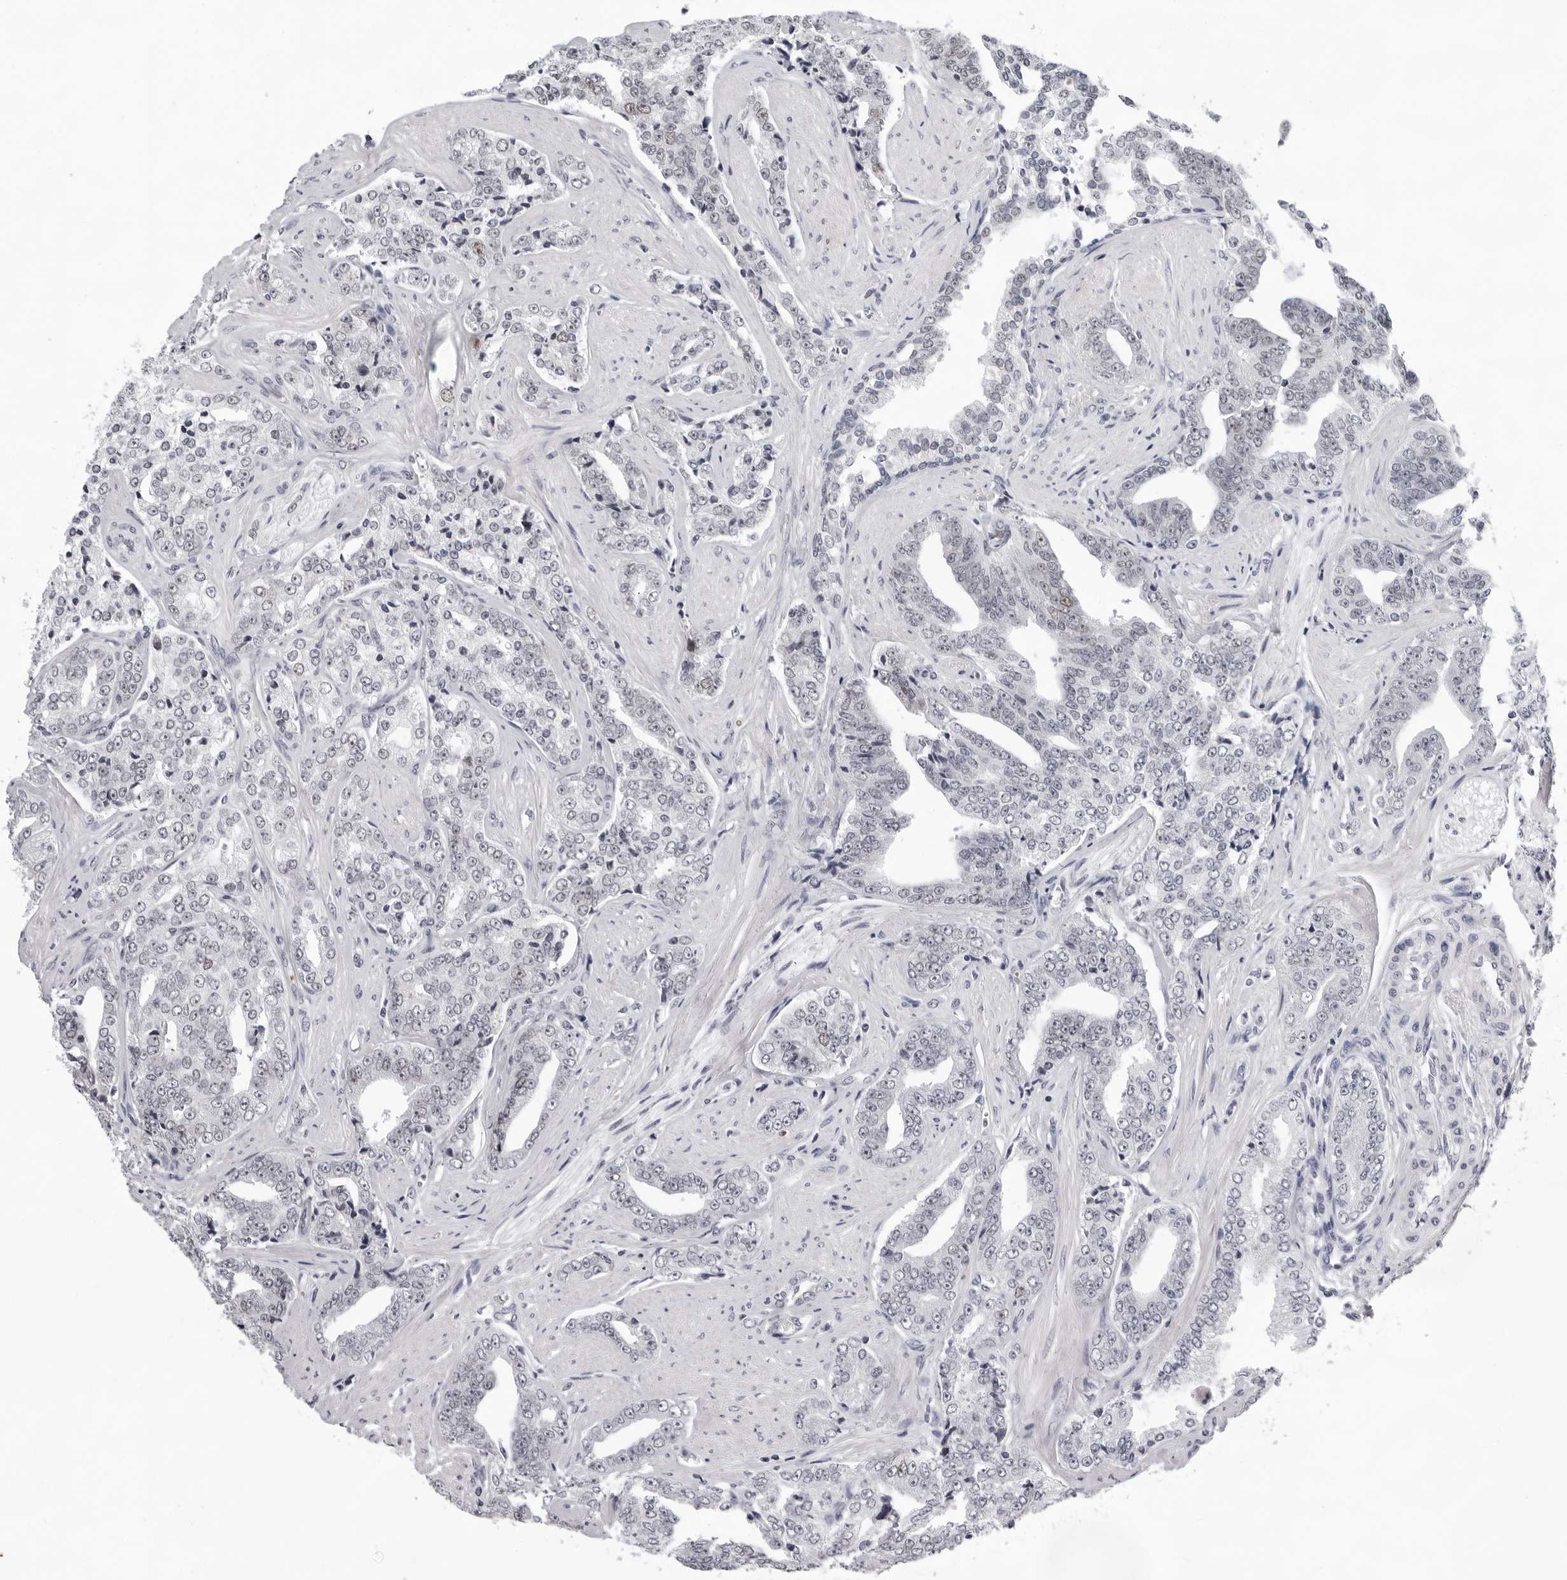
{"staining": {"intensity": "negative", "quantity": "none", "location": "none"}, "tissue": "prostate cancer", "cell_type": "Tumor cells", "image_type": "cancer", "snomed": [{"axis": "morphology", "description": "Adenocarcinoma, High grade"}, {"axis": "topography", "description": "Prostate"}], "caption": "High magnification brightfield microscopy of prostate cancer (adenocarcinoma (high-grade)) stained with DAB (3,3'-diaminobenzidine) (brown) and counterstained with hematoxylin (blue): tumor cells show no significant staining. (Brightfield microscopy of DAB (3,3'-diaminobenzidine) immunohistochemistry (IHC) at high magnification).", "gene": "USP1", "patient": {"sex": "male", "age": 71}}